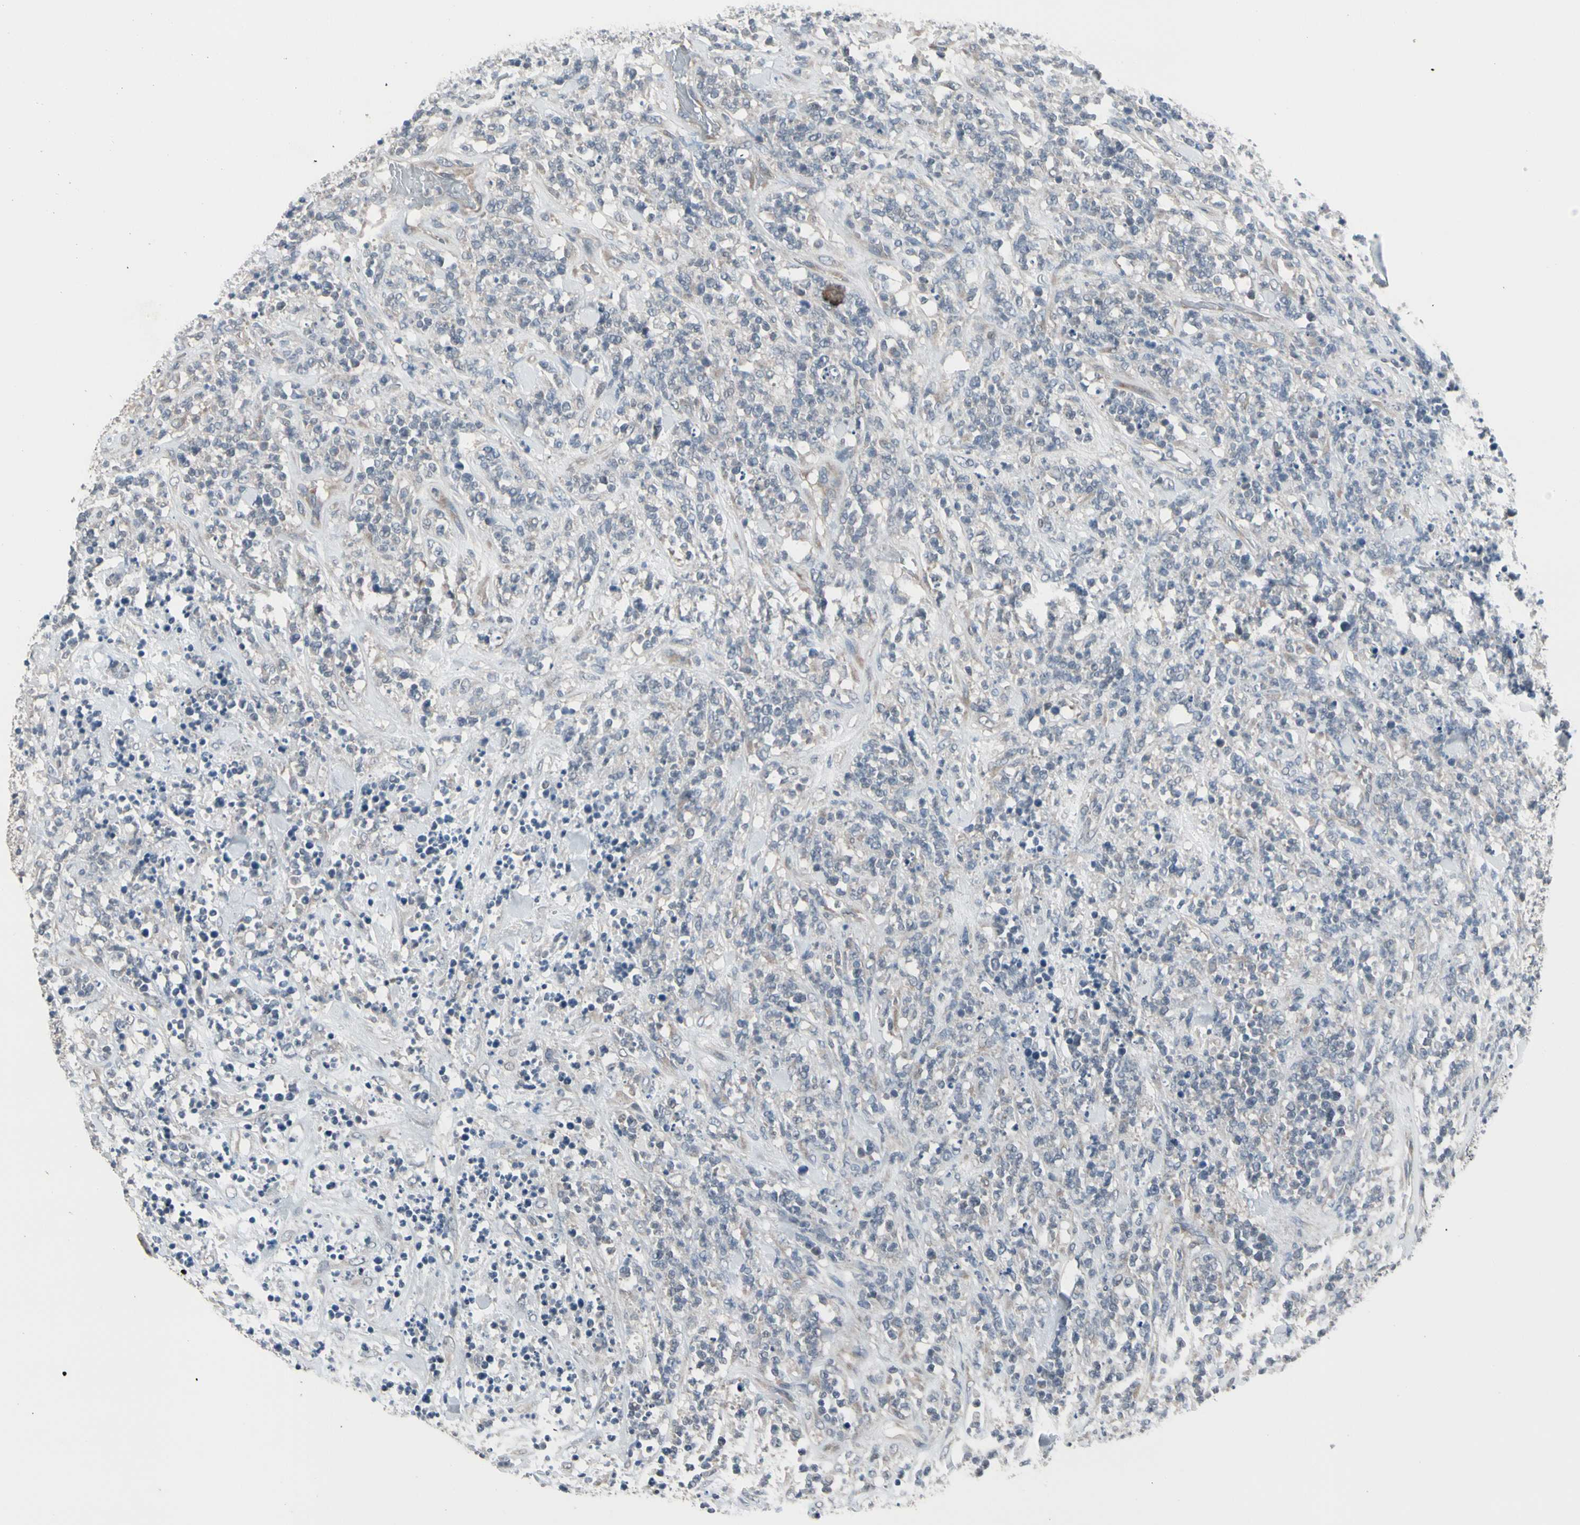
{"staining": {"intensity": "negative", "quantity": "none", "location": "none"}, "tissue": "lymphoma", "cell_type": "Tumor cells", "image_type": "cancer", "snomed": [{"axis": "morphology", "description": "Malignant lymphoma, non-Hodgkin's type, High grade"}, {"axis": "topography", "description": "Soft tissue"}], "caption": "IHC image of neoplastic tissue: malignant lymphoma, non-Hodgkin's type (high-grade) stained with DAB (3,3'-diaminobenzidine) reveals no significant protein staining in tumor cells.", "gene": "SV2A", "patient": {"sex": "male", "age": 18}}